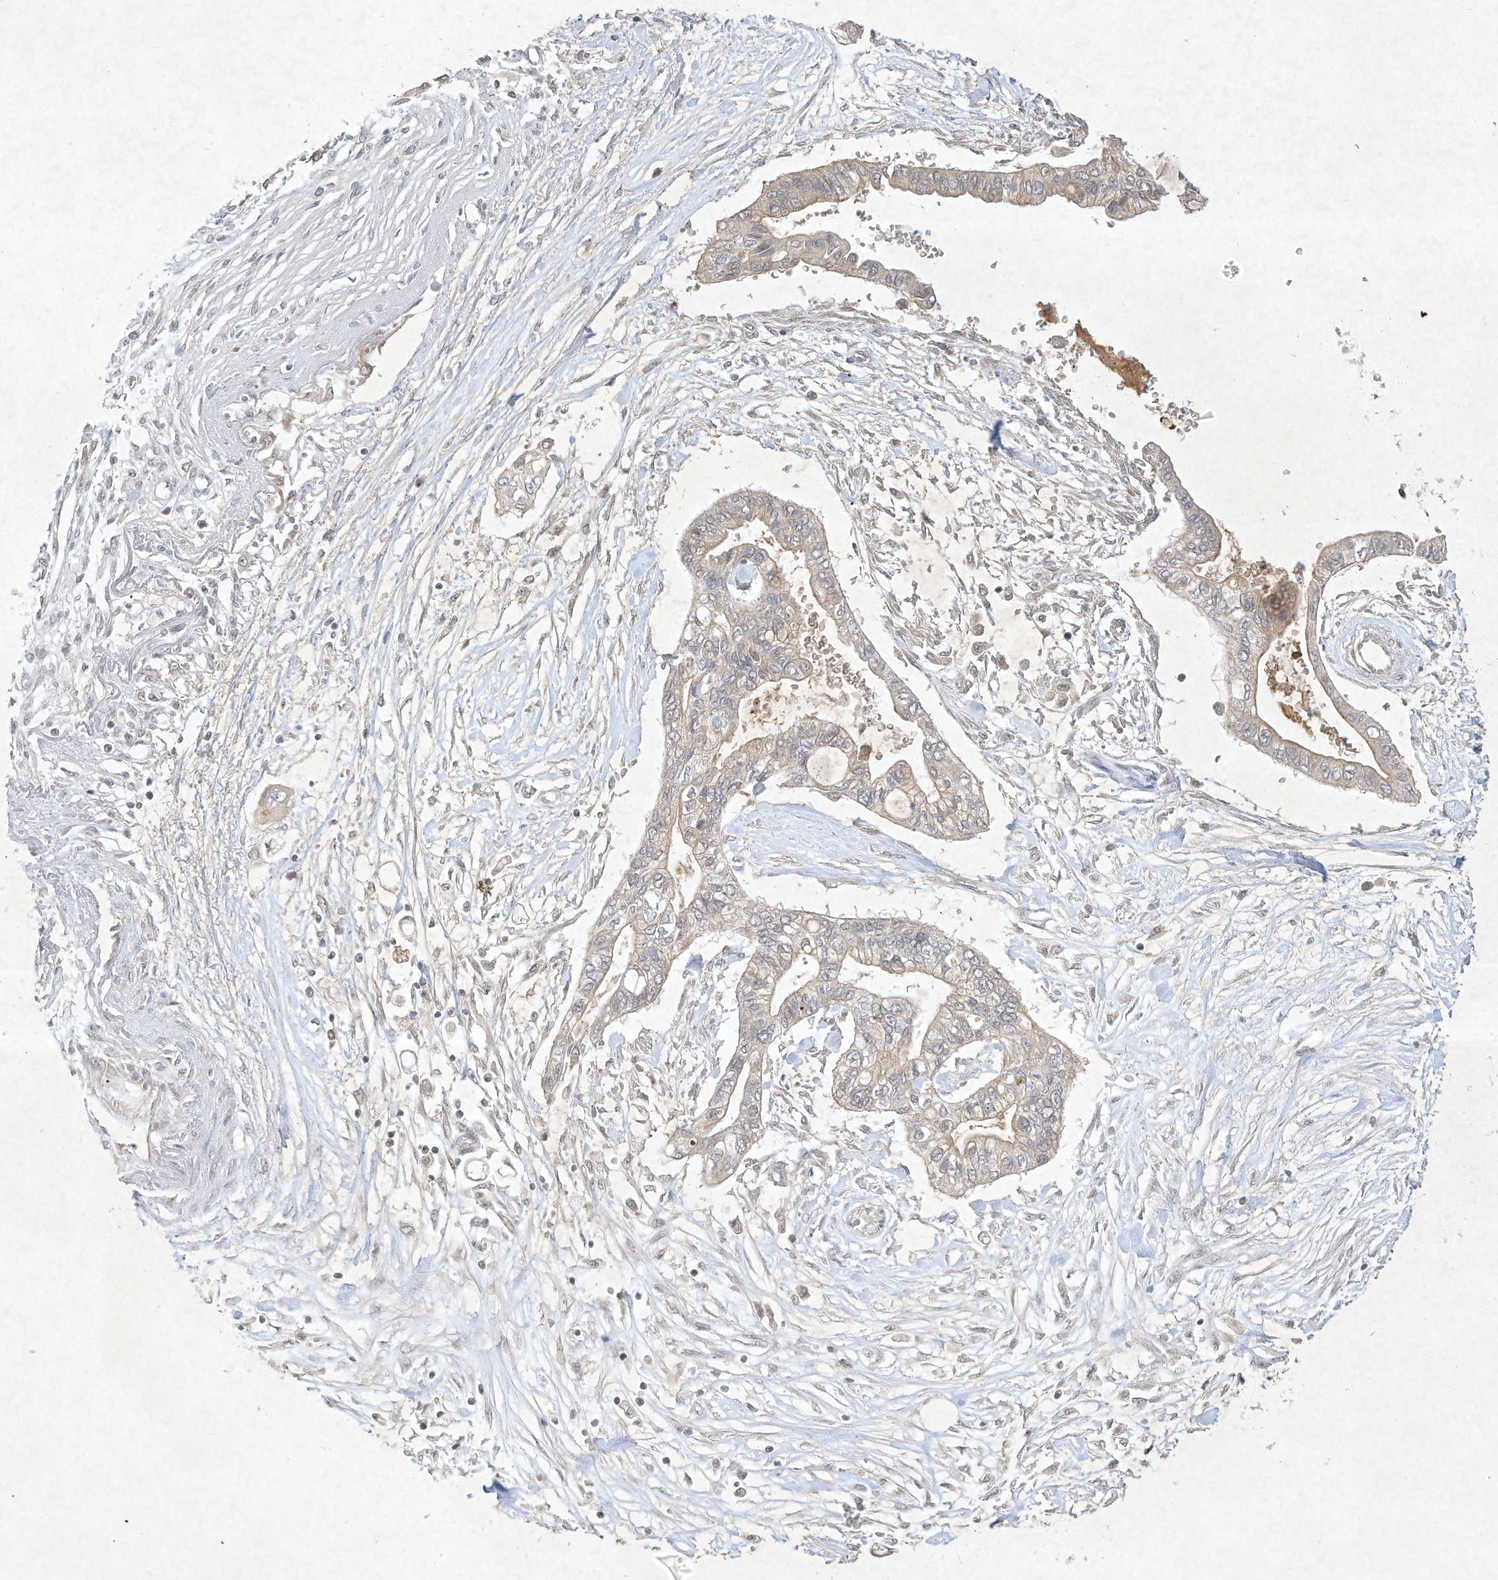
{"staining": {"intensity": "weak", "quantity": "25%-75%", "location": "cytoplasmic/membranous"}, "tissue": "pancreatic cancer", "cell_type": "Tumor cells", "image_type": "cancer", "snomed": [{"axis": "morphology", "description": "Adenocarcinoma, NOS"}, {"axis": "topography", "description": "Pancreas"}], "caption": "Pancreatic cancer stained for a protein (brown) shows weak cytoplasmic/membranous positive expression in approximately 25%-75% of tumor cells.", "gene": "BTRC", "patient": {"sex": "female", "age": 77}}